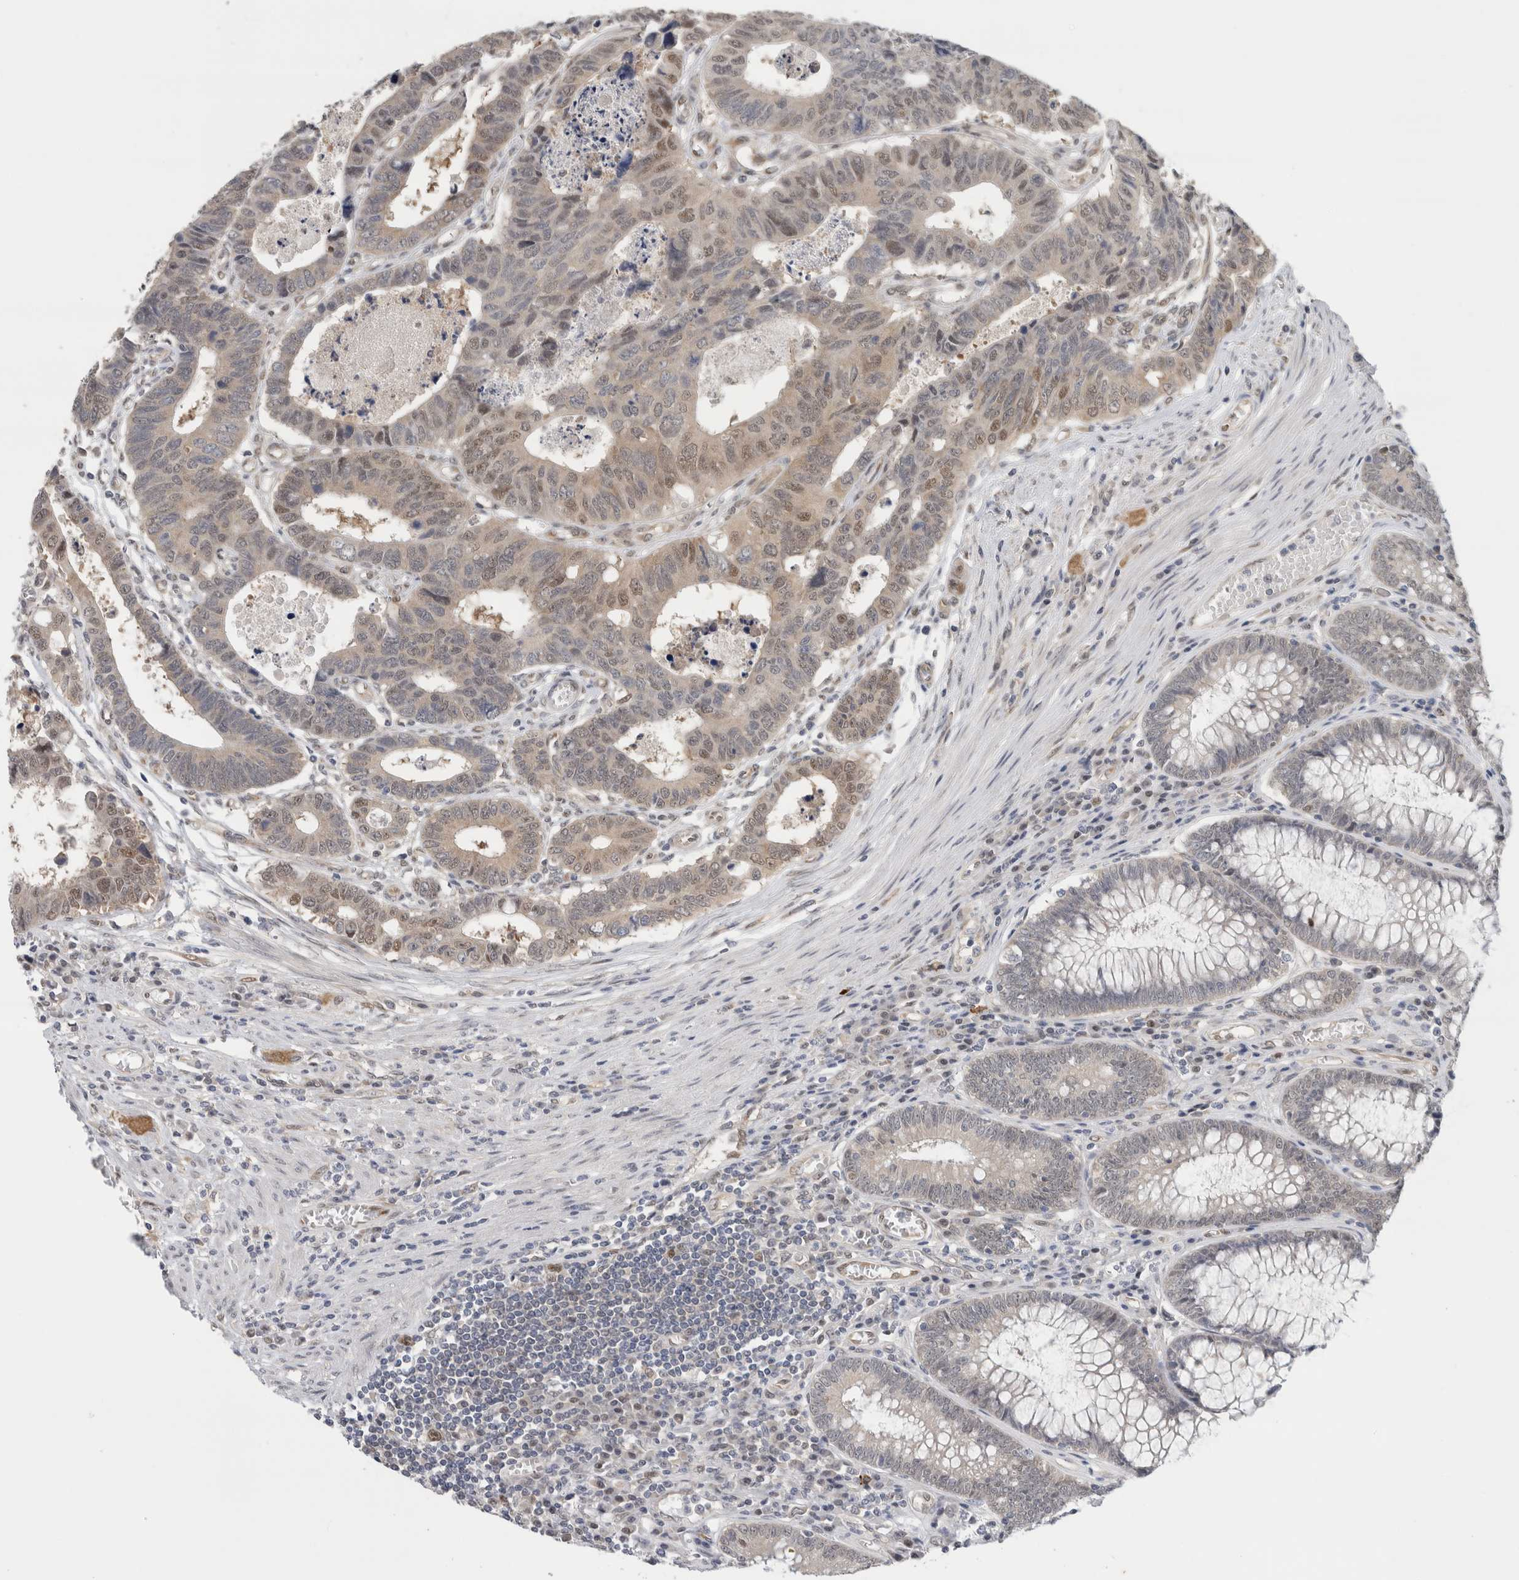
{"staining": {"intensity": "weak", "quantity": "<25%", "location": "nuclear"}, "tissue": "colorectal cancer", "cell_type": "Tumor cells", "image_type": "cancer", "snomed": [{"axis": "morphology", "description": "Adenocarcinoma, NOS"}, {"axis": "topography", "description": "Rectum"}], "caption": "This is an immunohistochemistry image of colorectal cancer (adenocarcinoma). There is no staining in tumor cells.", "gene": "EIF4G3", "patient": {"sex": "male", "age": 84}}